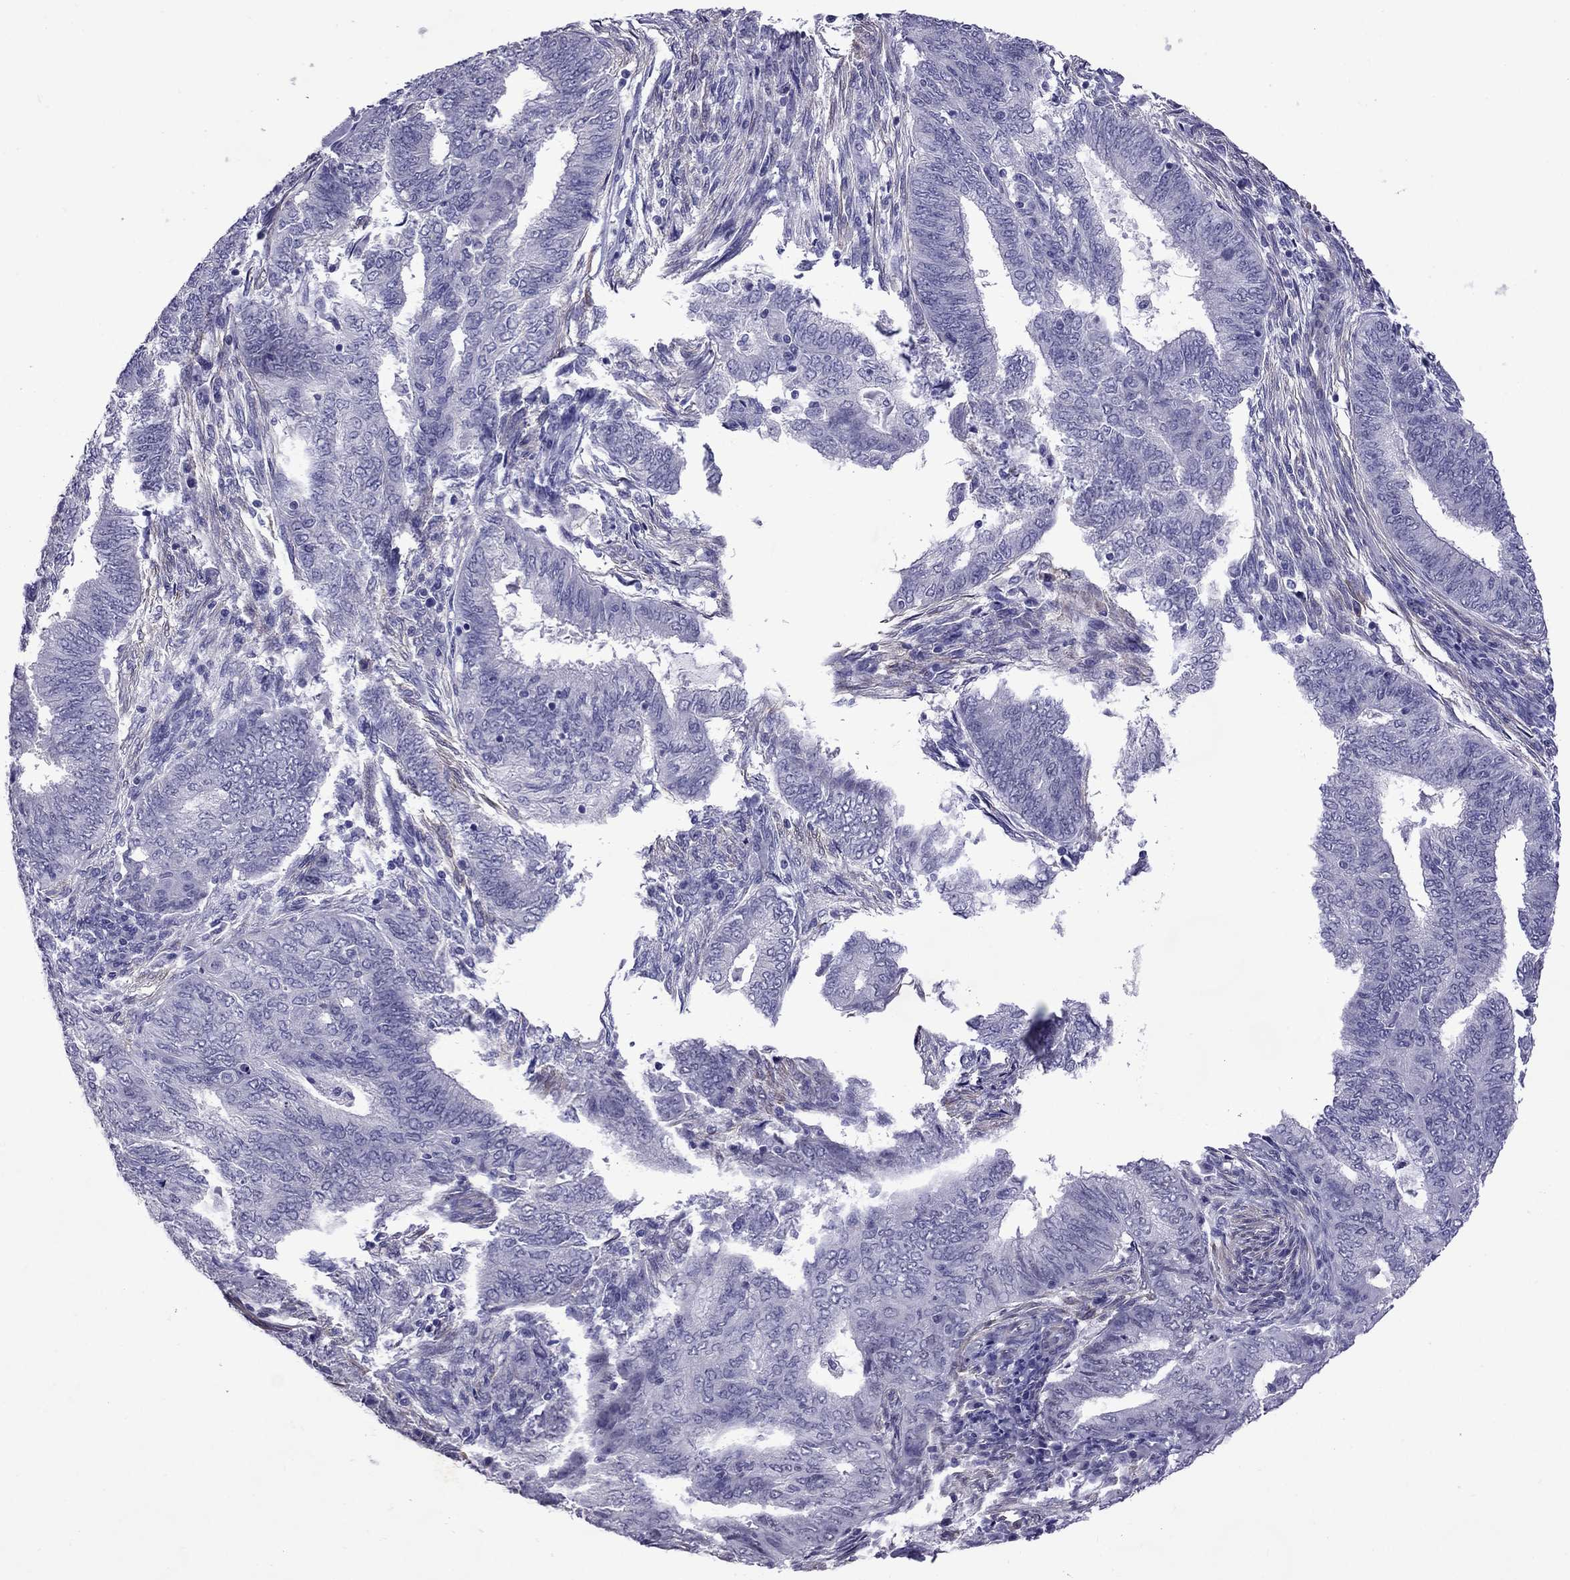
{"staining": {"intensity": "negative", "quantity": "none", "location": "none"}, "tissue": "endometrial cancer", "cell_type": "Tumor cells", "image_type": "cancer", "snomed": [{"axis": "morphology", "description": "Adenocarcinoma, NOS"}, {"axis": "topography", "description": "Endometrium"}], "caption": "The histopathology image demonstrates no staining of tumor cells in adenocarcinoma (endometrial). The staining was performed using DAB (3,3'-diaminobenzidine) to visualize the protein expression in brown, while the nuclei were stained in blue with hematoxylin (Magnification: 20x).", "gene": "CHRNA5", "patient": {"sex": "female", "age": 62}}